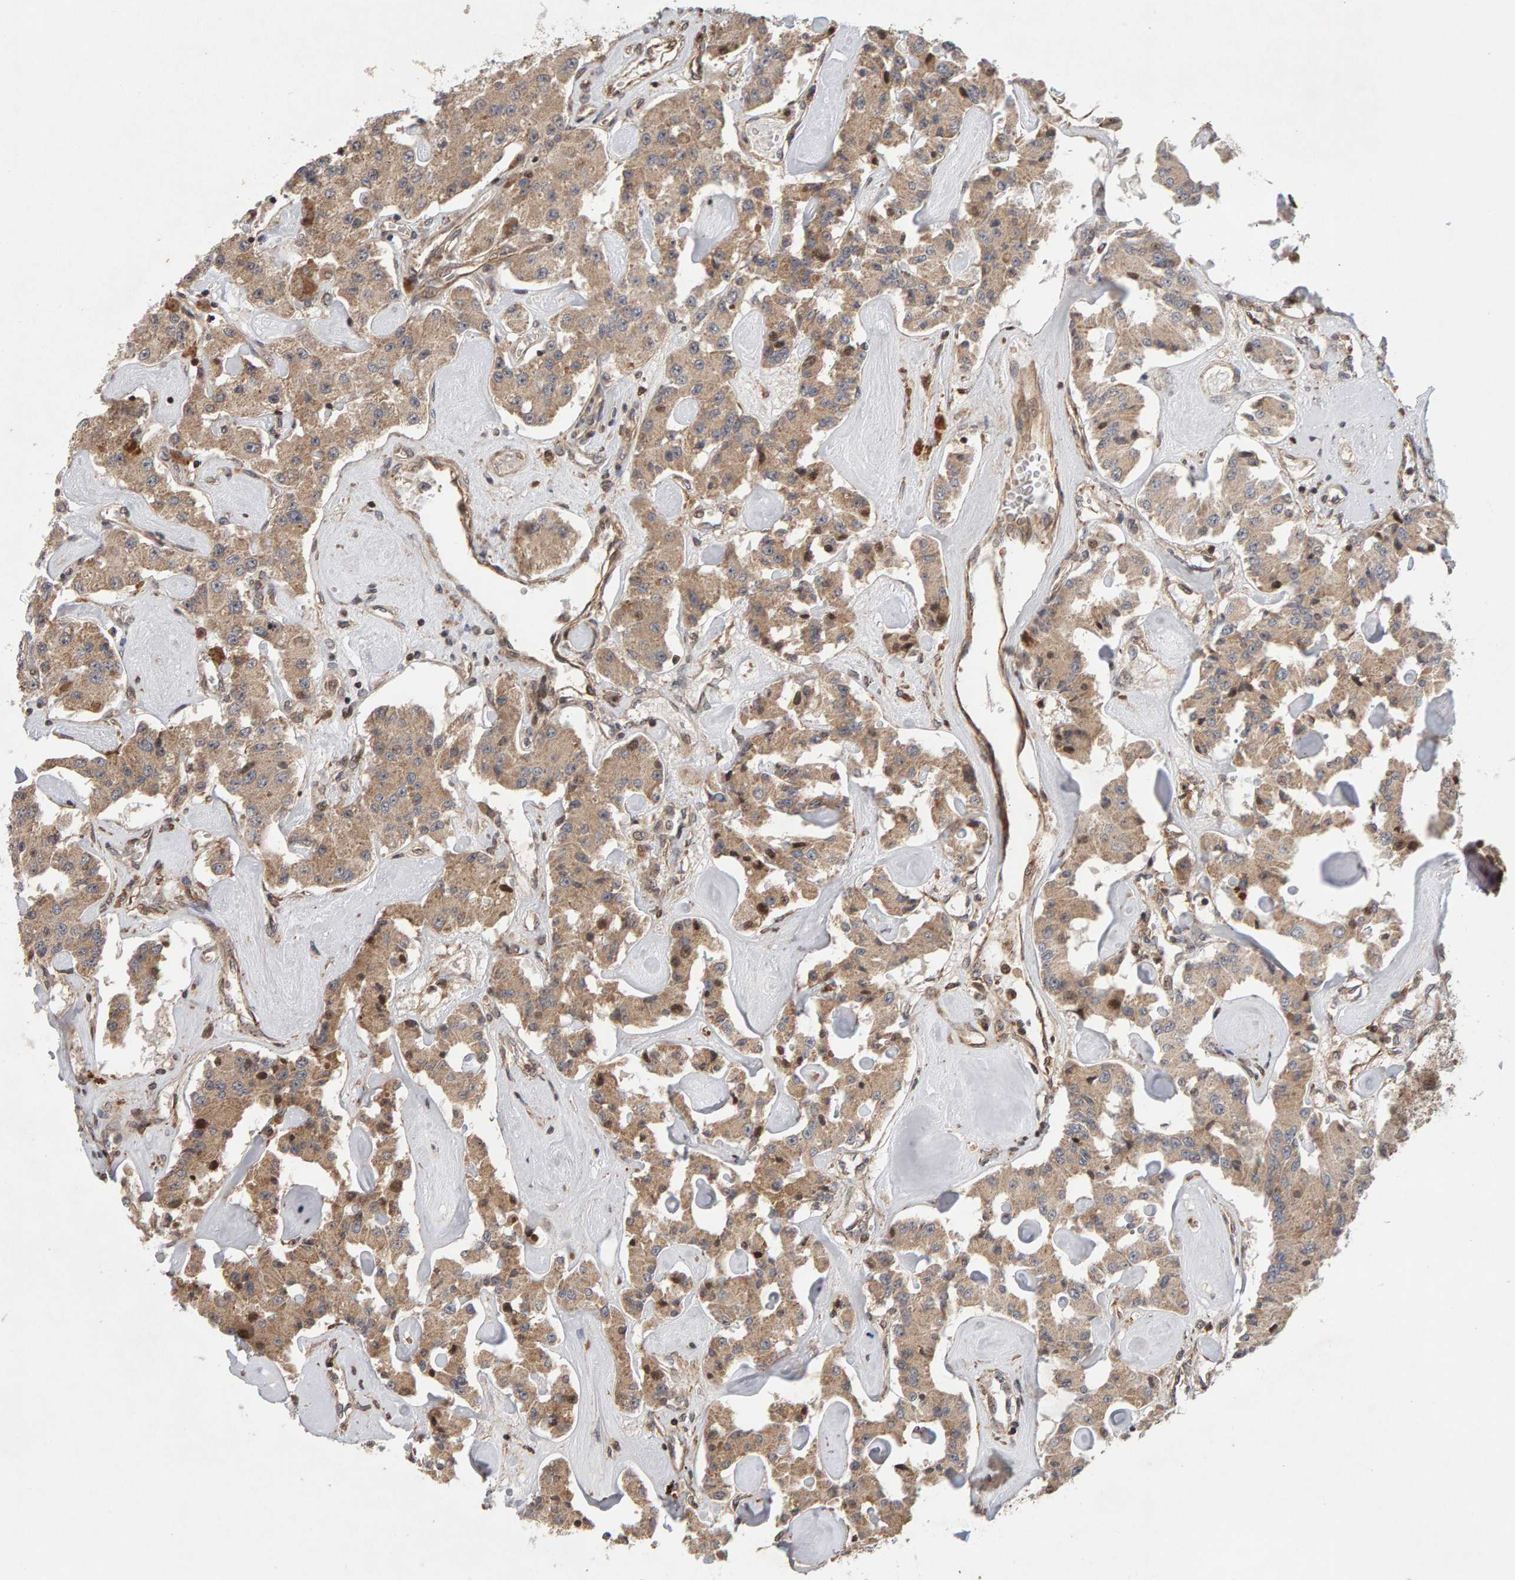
{"staining": {"intensity": "moderate", "quantity": "25%-75%", "location": "cytoplasmic/membranous"}, "tissue": "carcinoid", "cell_type": "Tumor cells", "image_type": "cancer", "snomed": [{"axis": "morphology", "description": "Carcinoid, malignant, NOS"}, {"axis": "topography", "description": "Pancreas"}], "caption": "Protein analysis of carcinoid tissue exhibits moderate cytoplasmic/membranous staining in about 25%-75% of tumor cells.", "gene": "LZTS1", "patient": {"sex": "male", "age": 41}}